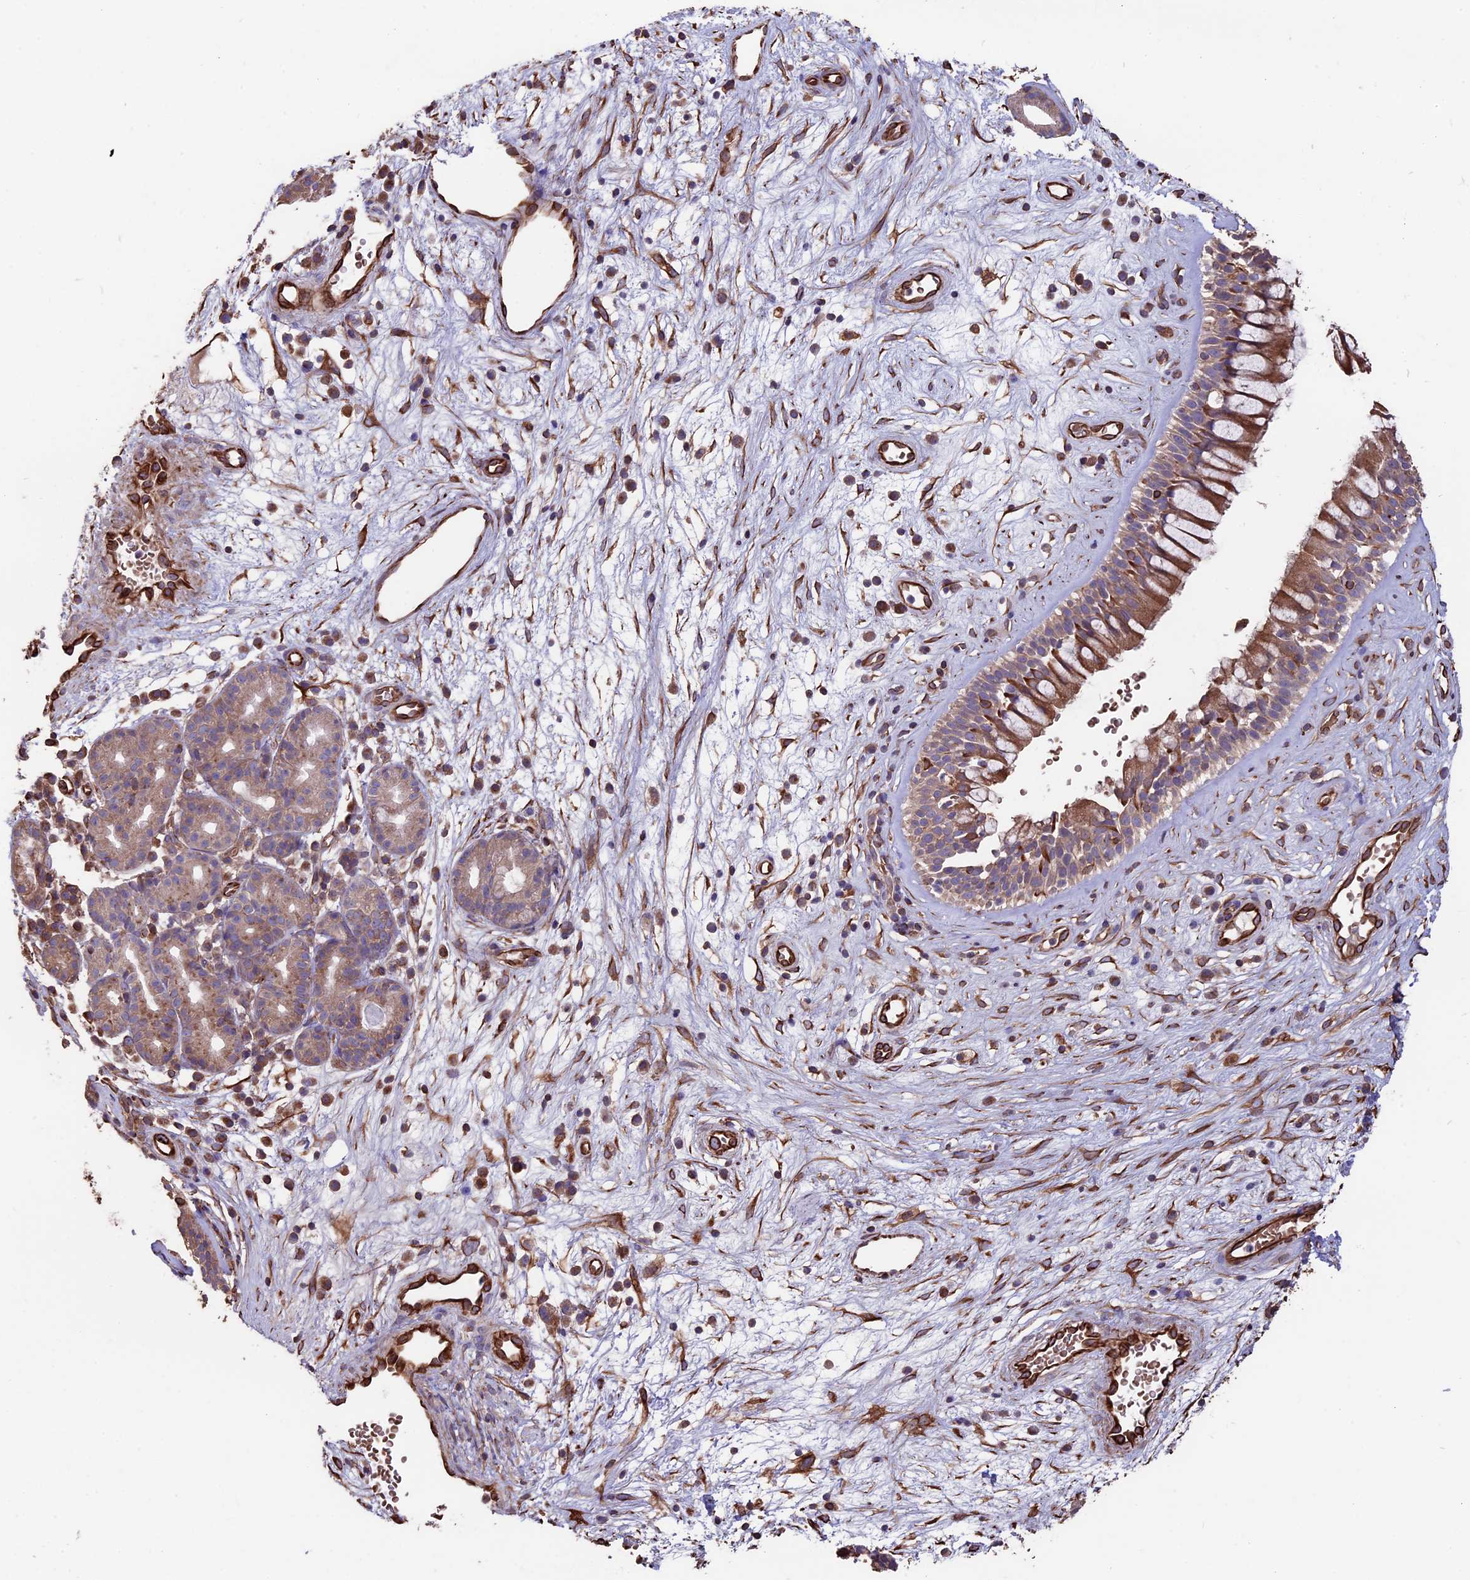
{"staining": {"intensity": "moderate", "quantity": ">75%", "location": "cytoplasmic/membranous"}, "tissue": "nasopharynx", "cell_type": "Respiratory epithelial cells", "image_type": "normal", "snomed": [{"axis": "morphology", "description": "Normal tissue, NOS"}, {"axis": "topography", "description": "Nasopharynx"}], "caption": "Respiratory epithelial cells display medium levels of moderate cytoplasmic/membranous expression in about >75% of cells in unremarkable human nasopharynx.", "gene": "SEH1L", "patient": {"sex": "male", "age": 32}}